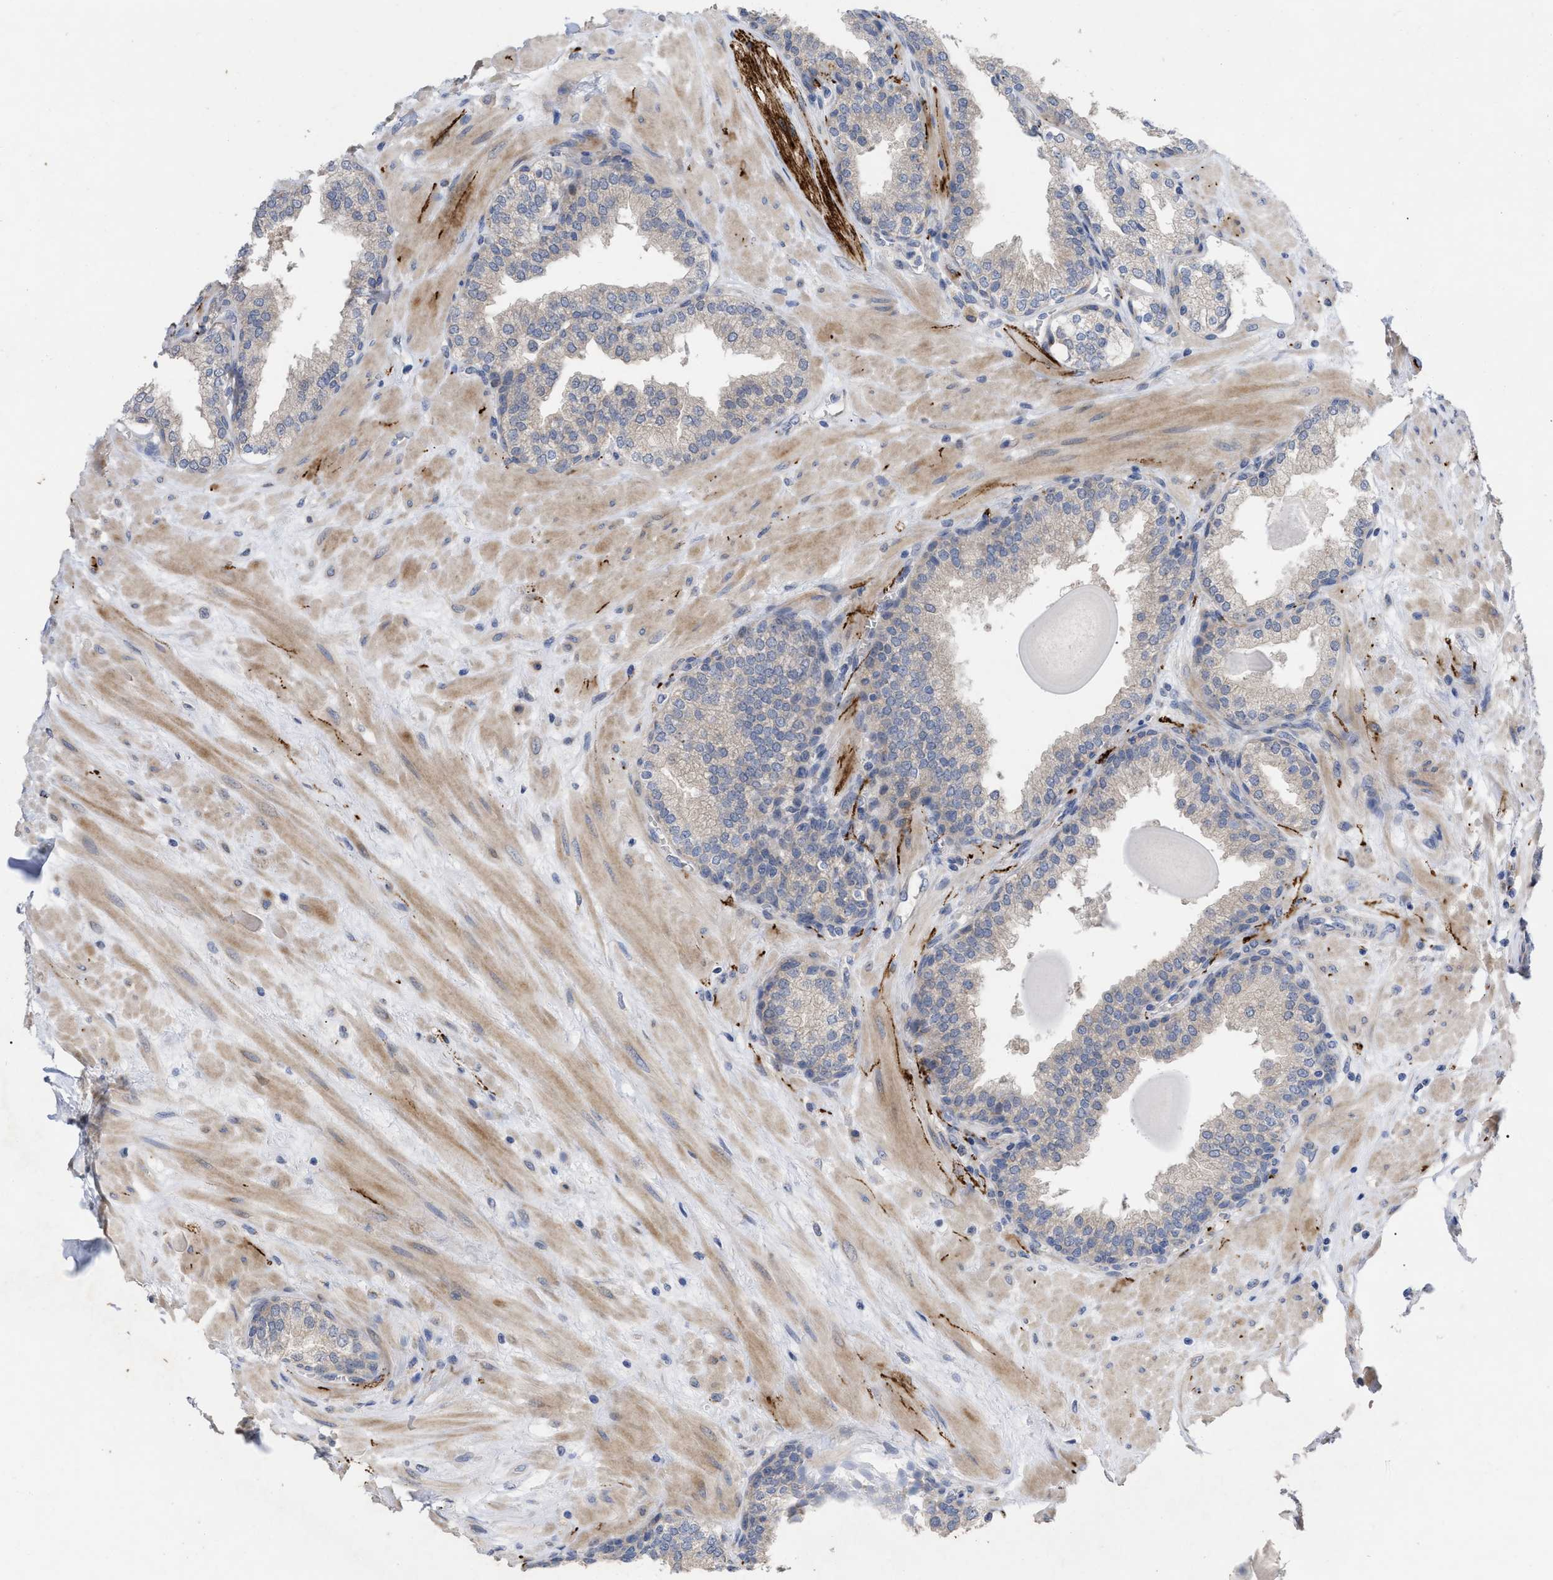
{"staining": {"intensity": "weak", "quantity": "25%-75%", "location": "cytoplasmic/membranous"}, "tissue": "prostate", "cell_type": "Glandular cells", "image_type": "normal", "snomed": [{"axis": "morphology", "description": "Normal tissue, NOS"}, {"axis": "topography", "description": "Prostate"}], "caption": "Normal prostate displays weak cytoplasmic/membranous expression in approximately 25%-75% of glandular cells, visualized by immunohistochemistry. The protein of interest is stained brown, and the nuclei are stained in blue (DAB (3,3'-diaminobenzidine) IHC with brightfield microscopy, high magnification).", "gene": "VIP", "patient": {"sex": "male", "age": 51}}